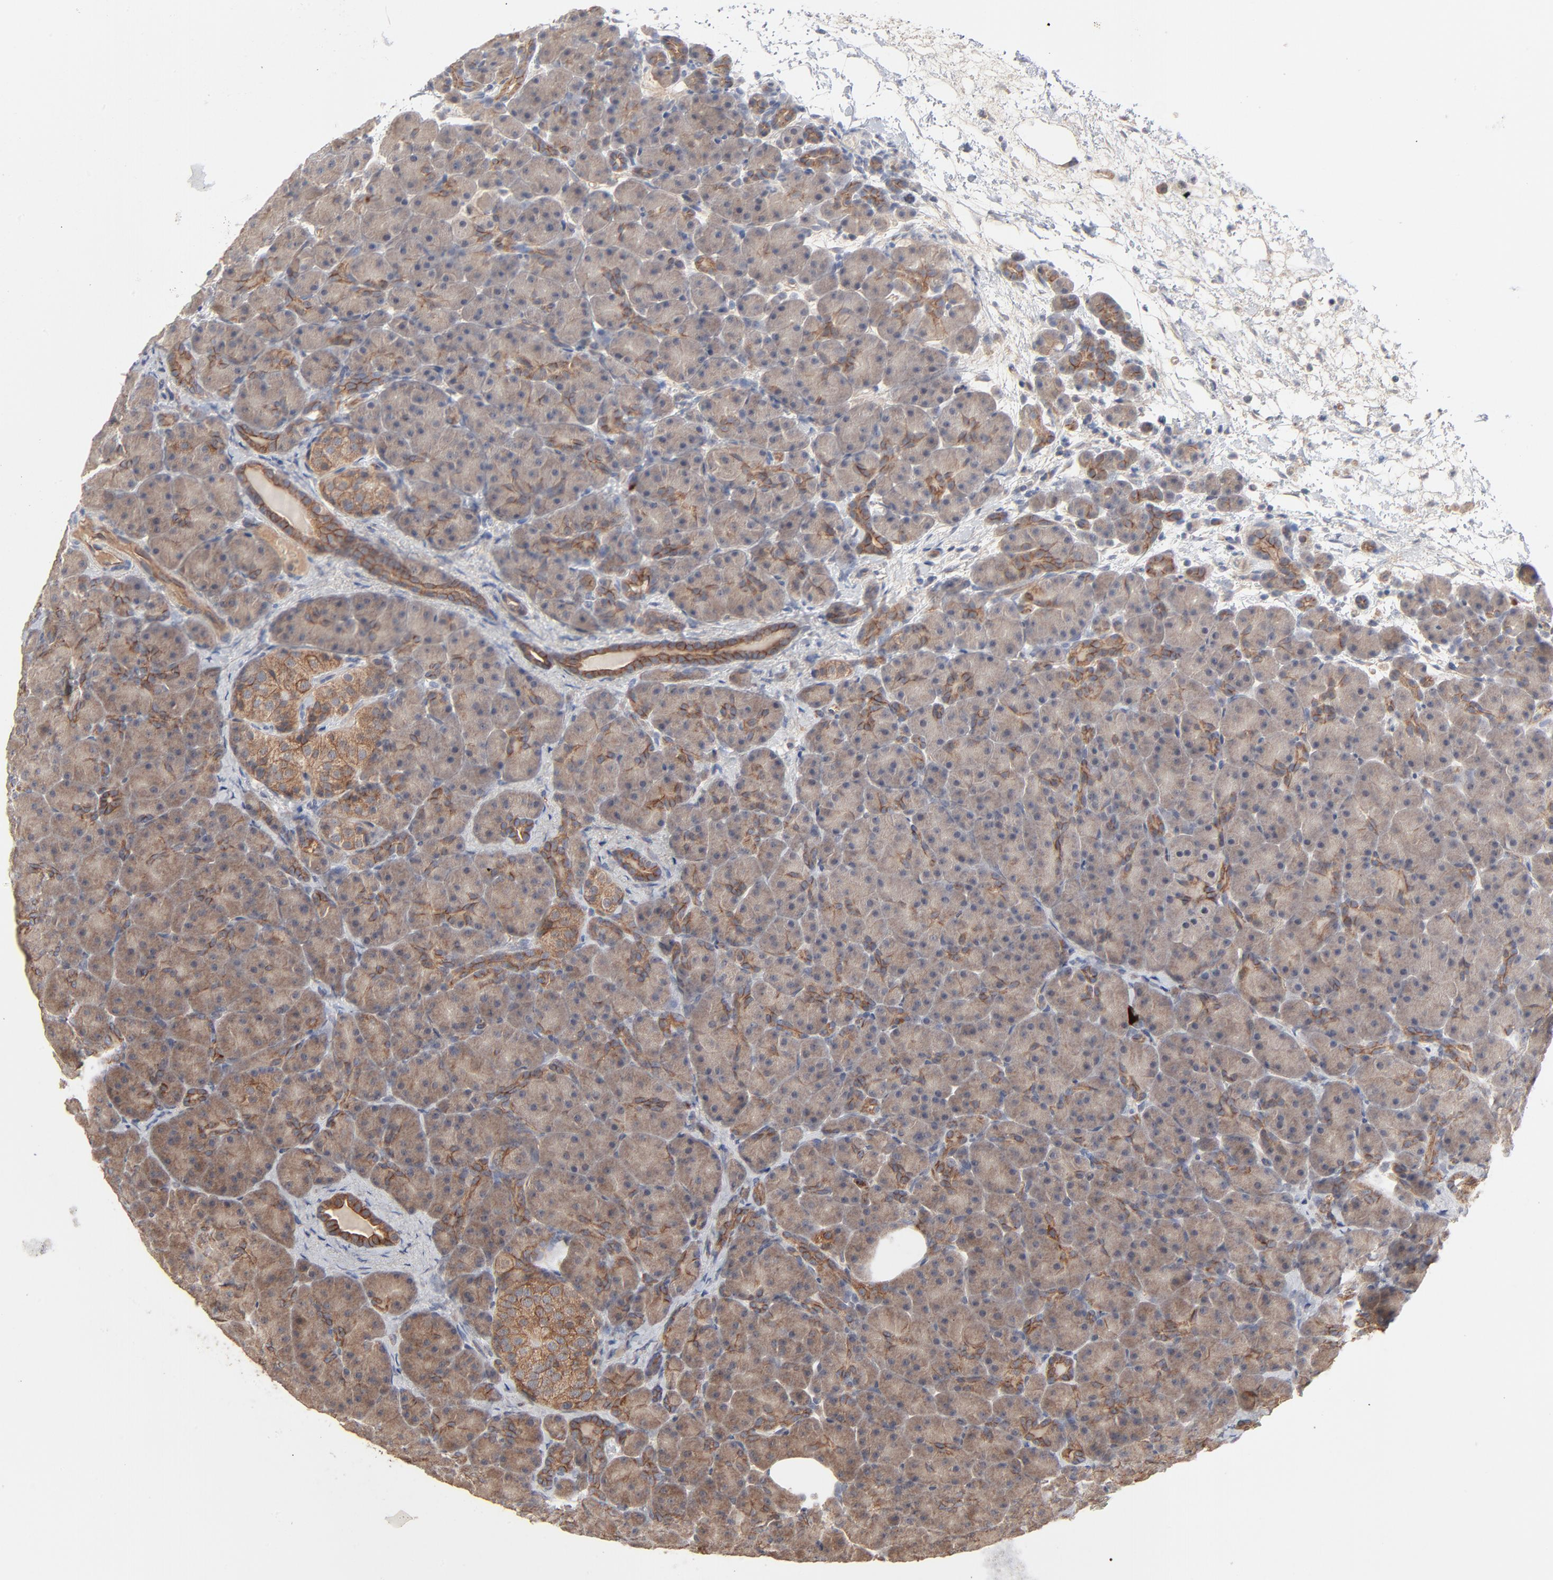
{"staining": {"intensity": "moderate", "quantity": ">75%", "location": "cytoplasmic/membranous"}, "tissue": "pancreas", "cell_type": "Exocrine glandular cells", "image_type": "normal", "snomed": [{"axis": "morphology", "description": "Normal tissue, NOS"}, {"axis": "topography", "description": "Pancreas"}], "caption": "DAB (3,3'-diaminobenzidine) immunohistochemical staining of unremarkable pancreas displays moderate cytoplasmic/membranous protein positivity in about >75% of exocrine glandular cells.", "gene": "ABLIM3", "patient": {"sex": "male", "age": 66}}